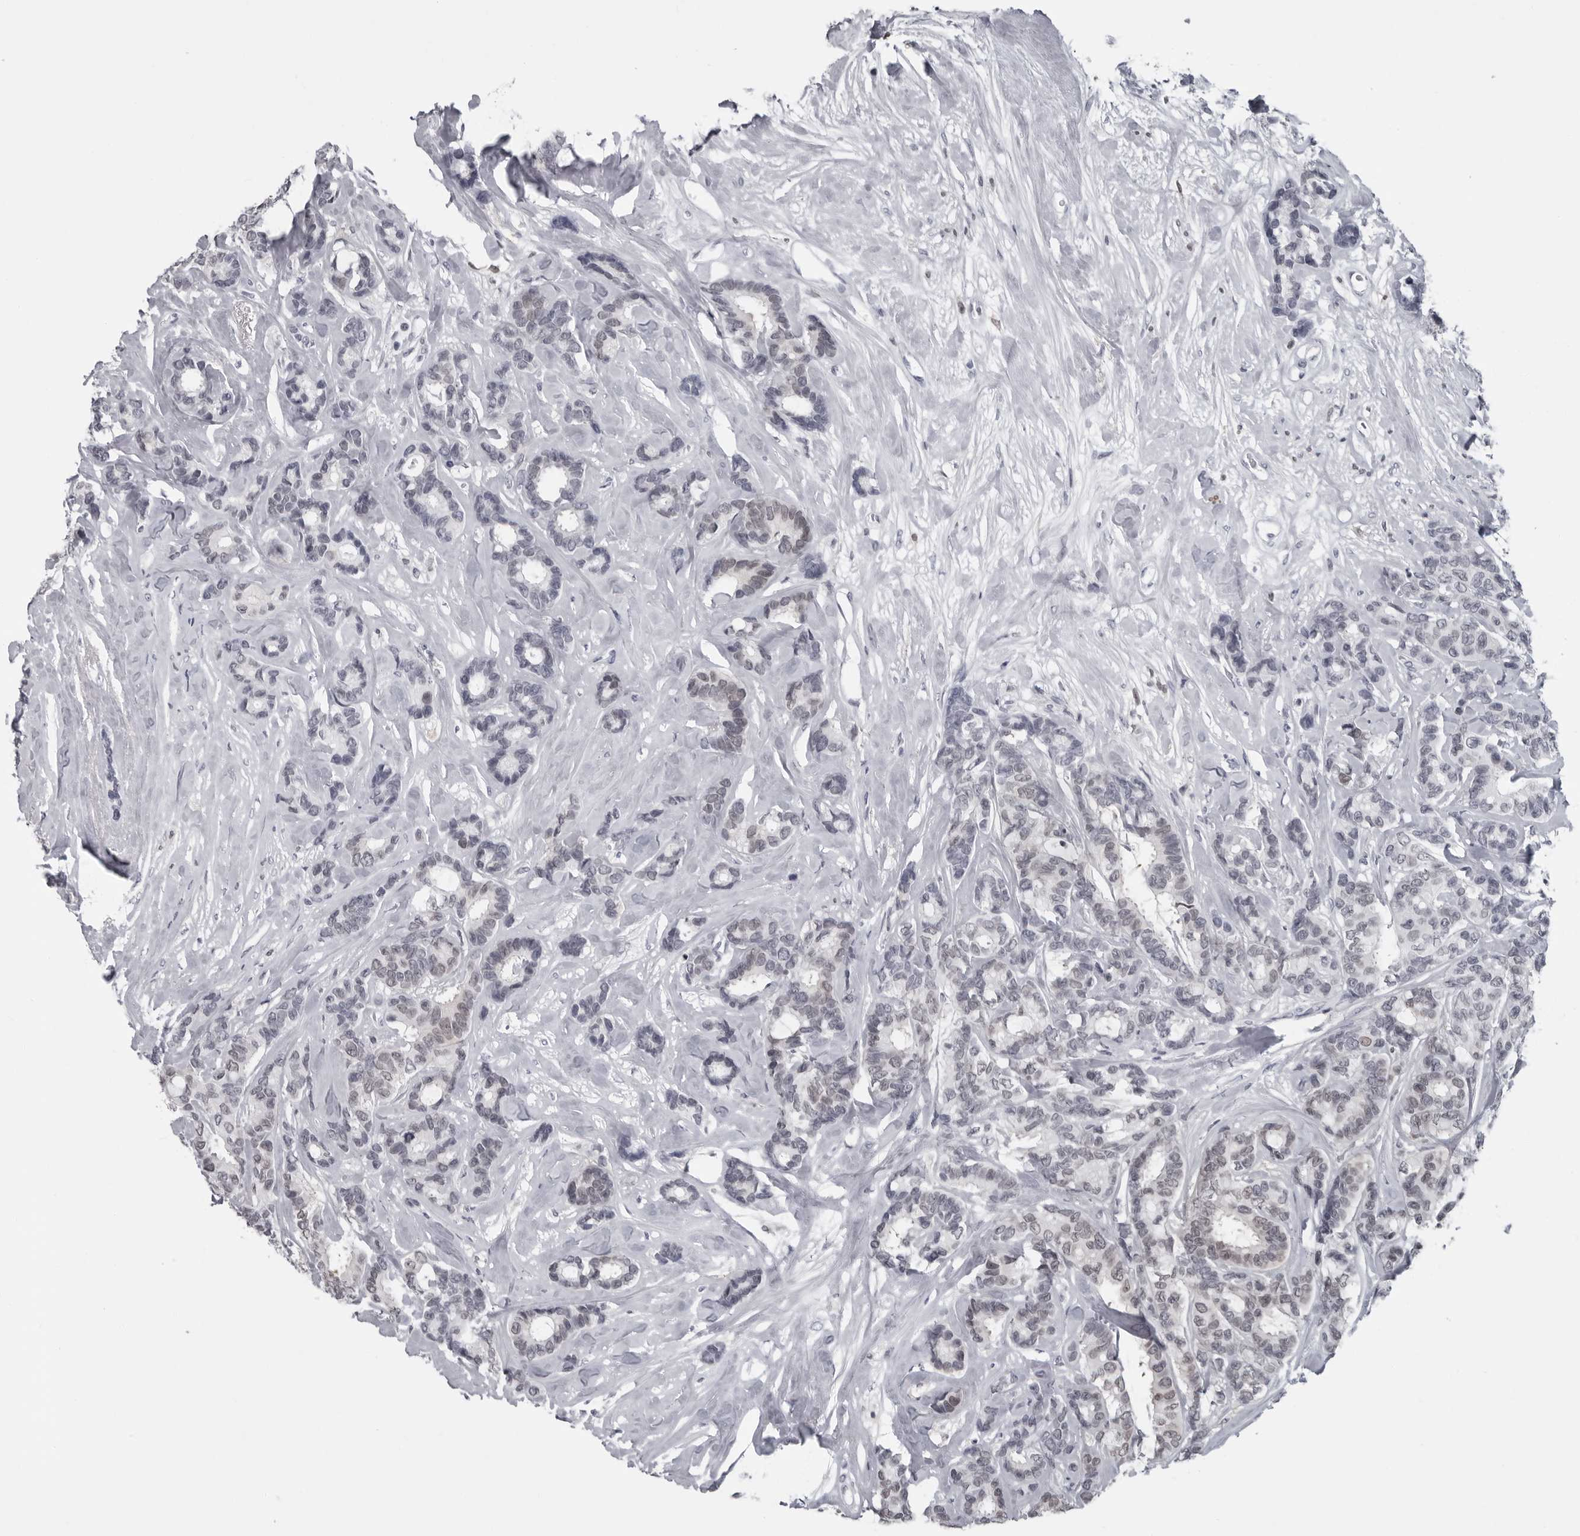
{"staining": {"intensity": "negative", "quantity": "none", "location": "none"}, "tissue": "breast cancer", "cell_type": "Tumor cells", "image_type": "cancer", "snomed": [{"axis": "morphology", "description": "Duct carcinoma"}, {"axis": "topography", "description": "Breast"}], "caption": "Human intraductal carcinoma (breast) stained for a protein using IHC demonstrates no positivity in tumor cells.", "gene": "LZIC", "patient": {"sex": "female", "age": 87}}